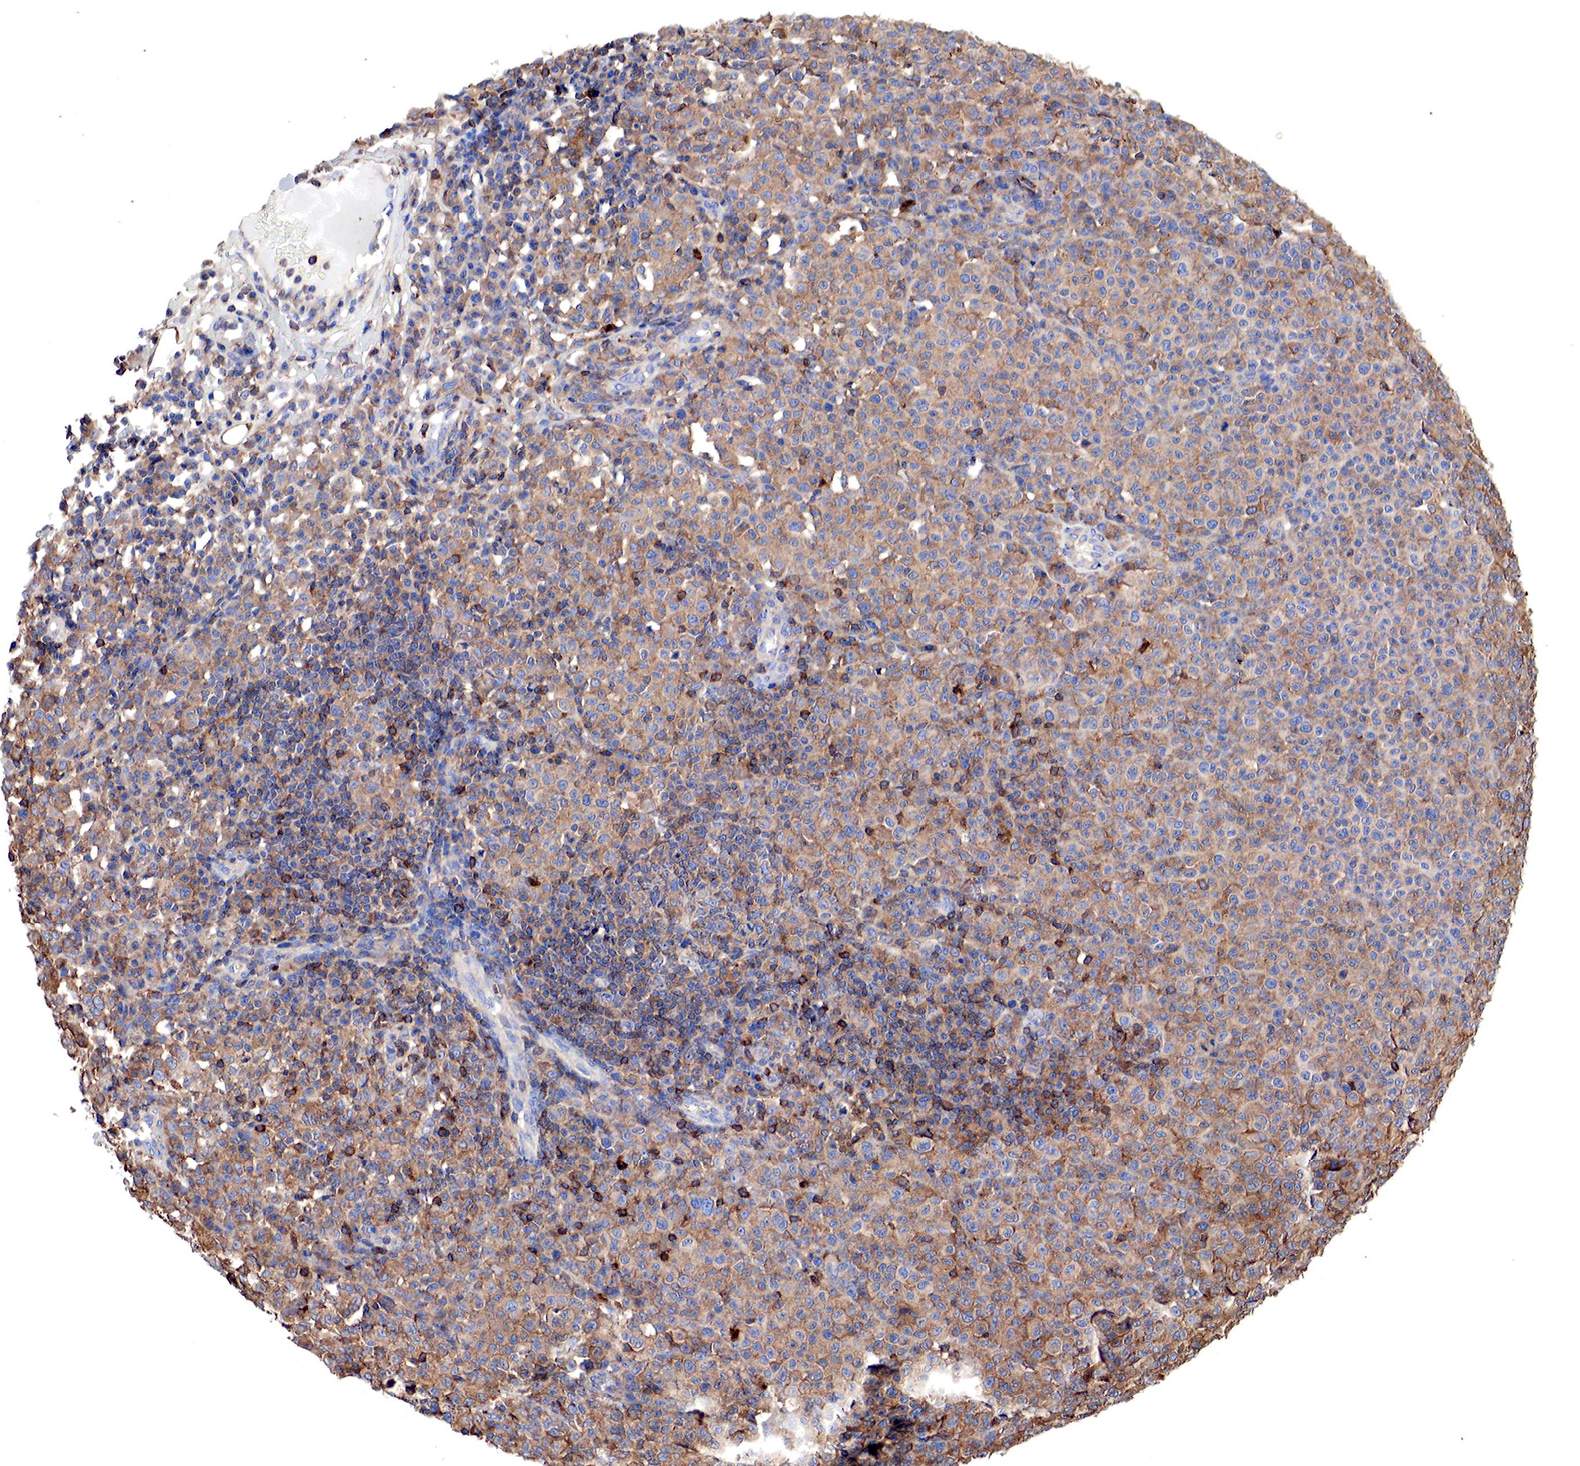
{"staining": {"intensity": "moderate", "quantity": ">75%", "location": "cytoplasmic/membranous"}, "tissue": "melanoma", "cell_type": "Tumor cells", "image_type": "cancer", "snomed": [{"axis": "morphology", "description": "Malignant melanoma, Metastatic site"}, {"axis": "topography", "description": "Skin"}], "caption": "Melanoma stained for a protein shows moderate cytoplasmic/membranous positivity in tumor cells.", "gene": "G6PD", "patient": {"sex": "male", "age": 32}}